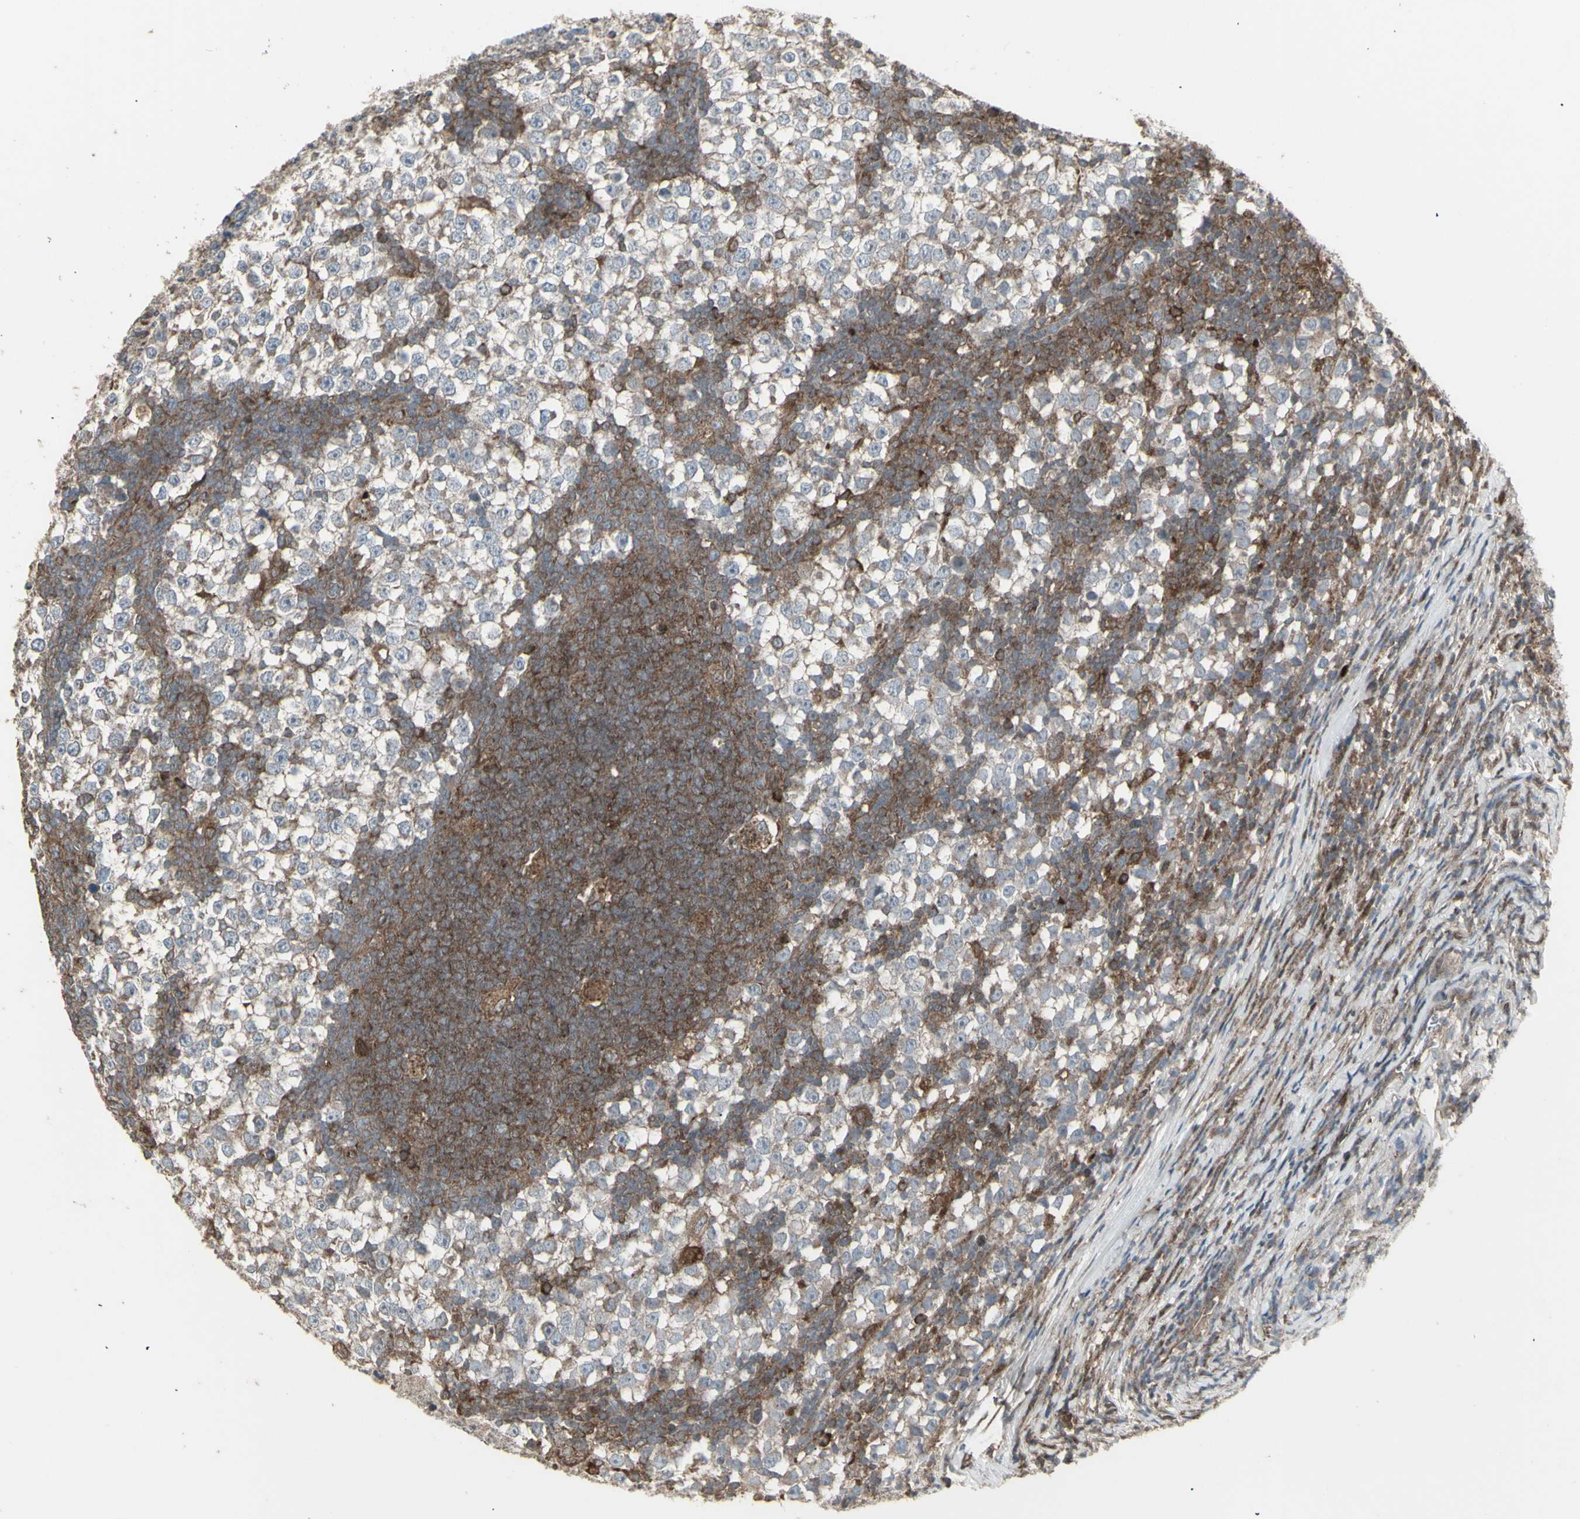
{"staining": {"intensity": "weak", "quantity": "25%-75%", "location": "cytoplasmic/membranous"}, "tissue": "testis cancer", "cell_type": "Tumor cells", "image_type": "cancer", "snomed": [{"axis": "morphology", "description": "Seminoma, NOS"}, {"axis": "topography", "description": "Testis"}], "caption": "Immunohistochemistry staining of testis cancer (seminoma), which displays low levels of weak cytoplasmic/membranous positivity in approximately 25%-75% of tumor cells indicating weak cytoplasmic/membranous protein expression. The staining was performed using DAB (brown) for protein detection and nuclei were counterstained in hematoxylin (blue).", "gene": "RNASEL", "patient": {"sex": "male", "age": 65}}